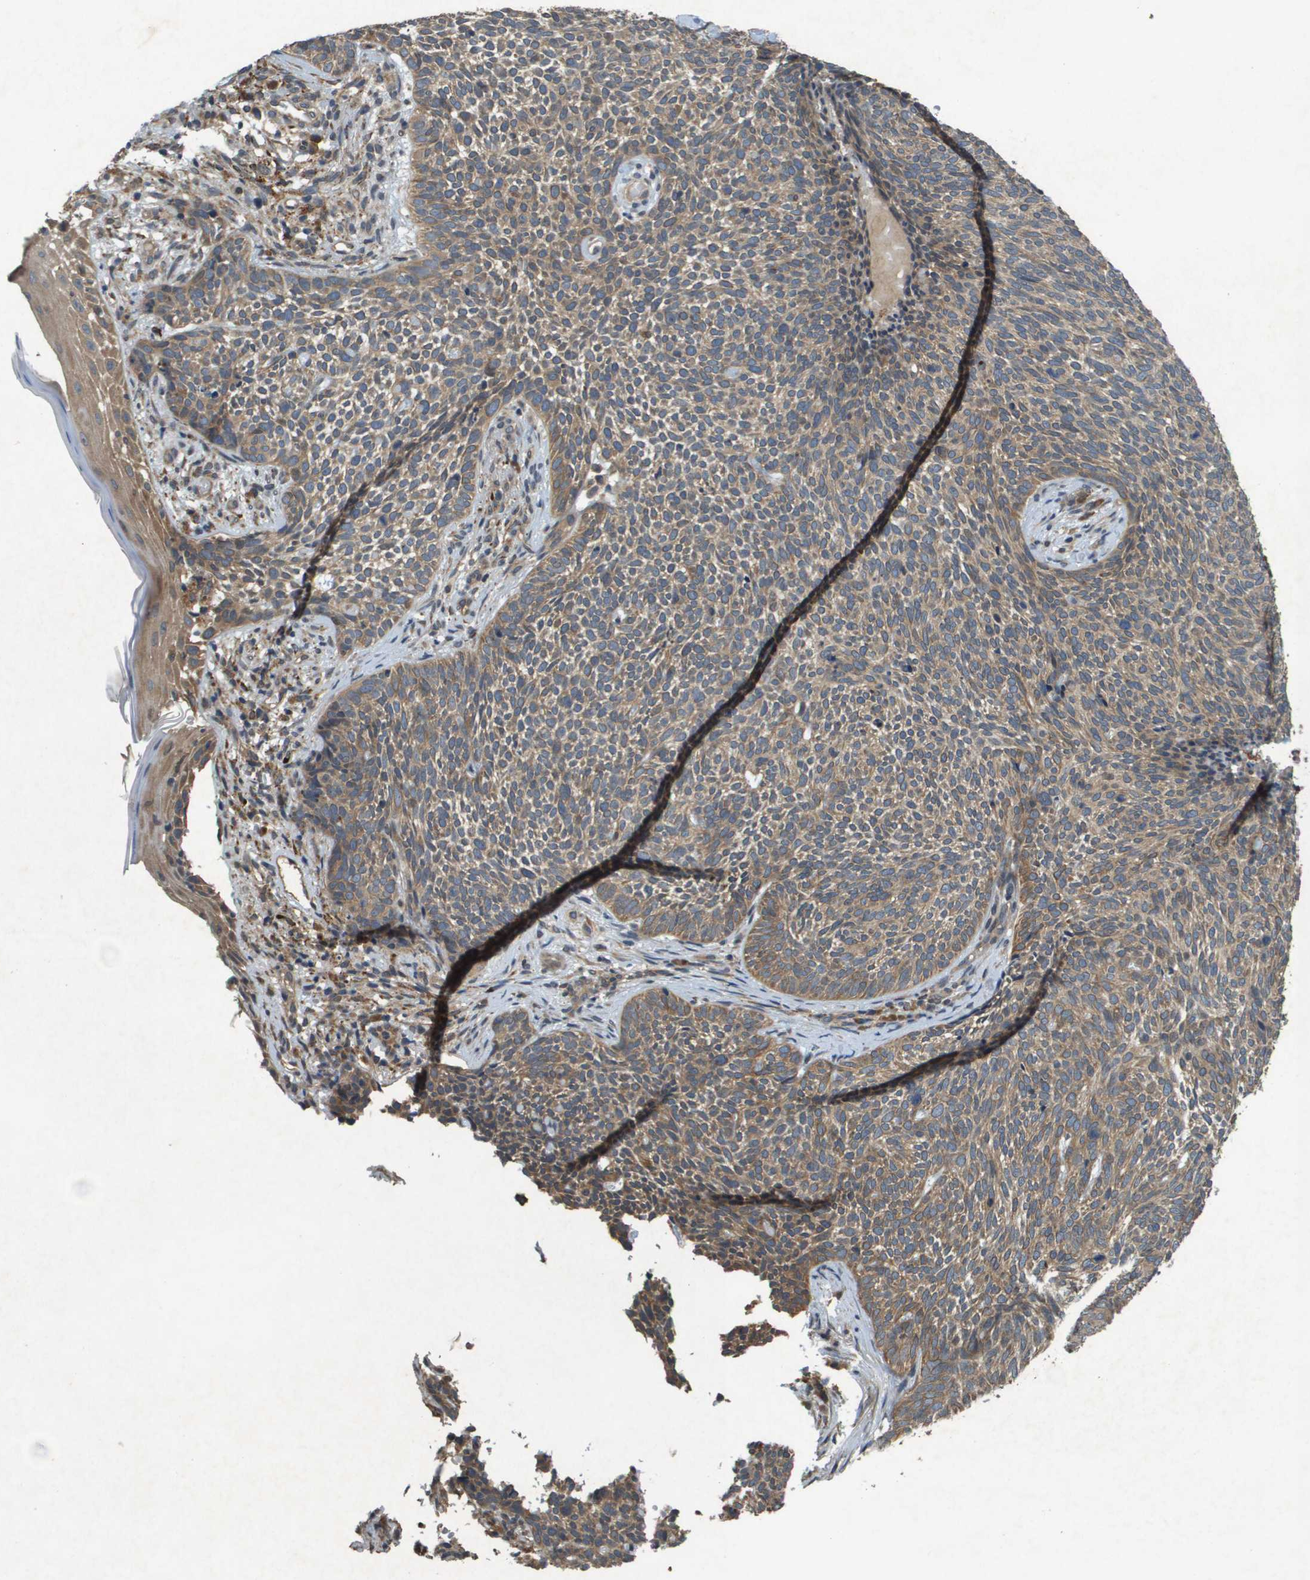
{"staining": {"intensity": "moderate", "quantity": ">75%", "location": "cytoplasmic/membranous"}, "tissue": "skin cancer", "cell_type": "Tumor cells", "image_type": "cancer", "snomed": [{"axis": "morphology", "description": "Basal cell carcinoma"}, {"axis": "topography", "description": "Skin"}], "caption": "DAB (3,3'-diaminobenzidine) immunohistochemical staining of skin basal cell carcinoma displays moderate cytoplasmic/membranous protein staining in about >75% of tumor cells.", "gene": "CDKN2C", "patient": {"sex": "female", "age": 84}}